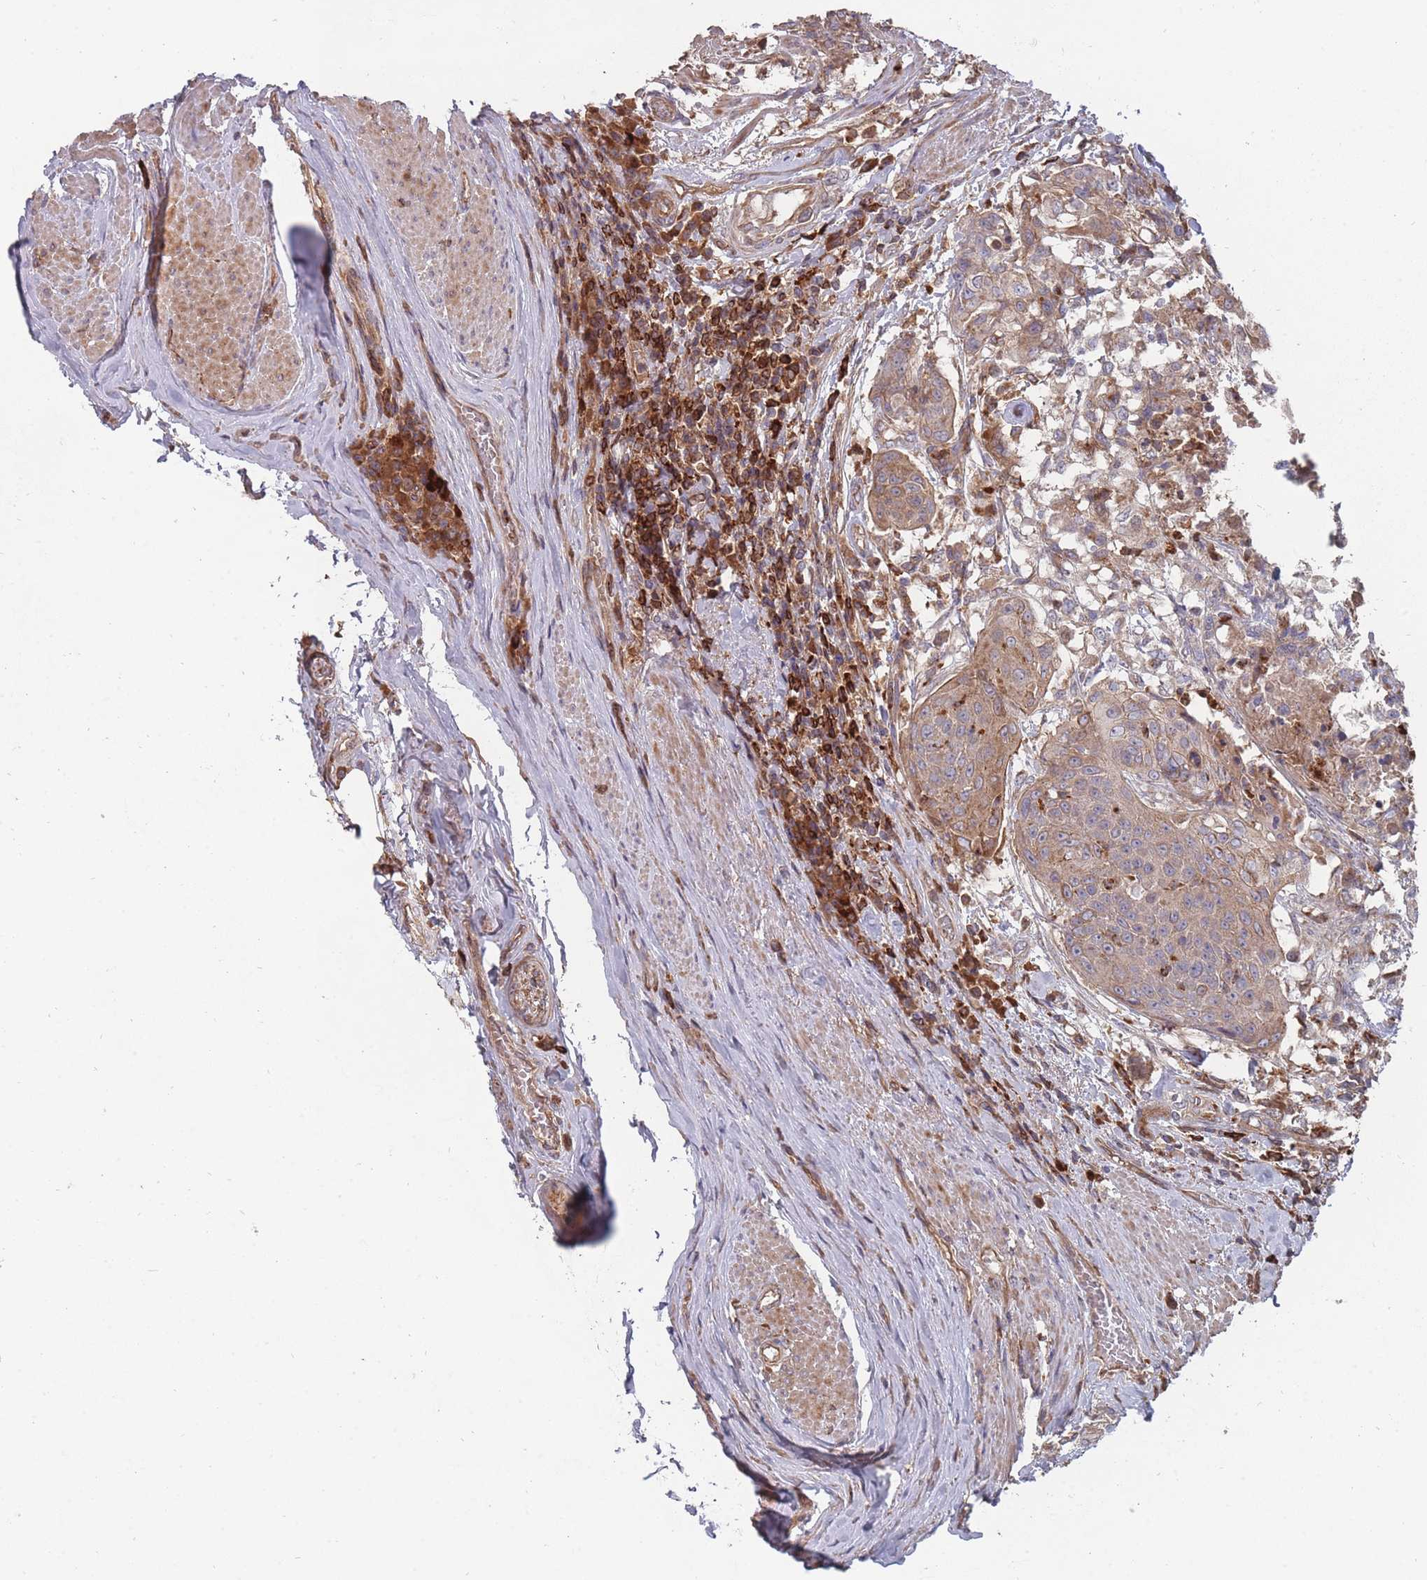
{"staining": {"intensity": "moderate", "quantity": "25%-75%", "location": "cytoplasmic/membranous"}, "tissue": "urothelial cancer", "cell_type": "Tumor cells", "image_type": "cancer", "snomed": [{"axis": "morphology", "description": "Urothelial carcinoma, High grade"}, {"axis": "topography", "description": "Urinary bladder"}], "caption": "Protein expression analysis of human high-grade urothelial carcinoma reveals moderate cytoplasmic/membranous expression in about 25%-75% of tumor cells. (DAB (3,3'-diaminobenzidine) IHC, brown staining for protein, blue staining for nuclei).", "gene": "THSD7B", "patient": {"sex": "female", "age": 63}}